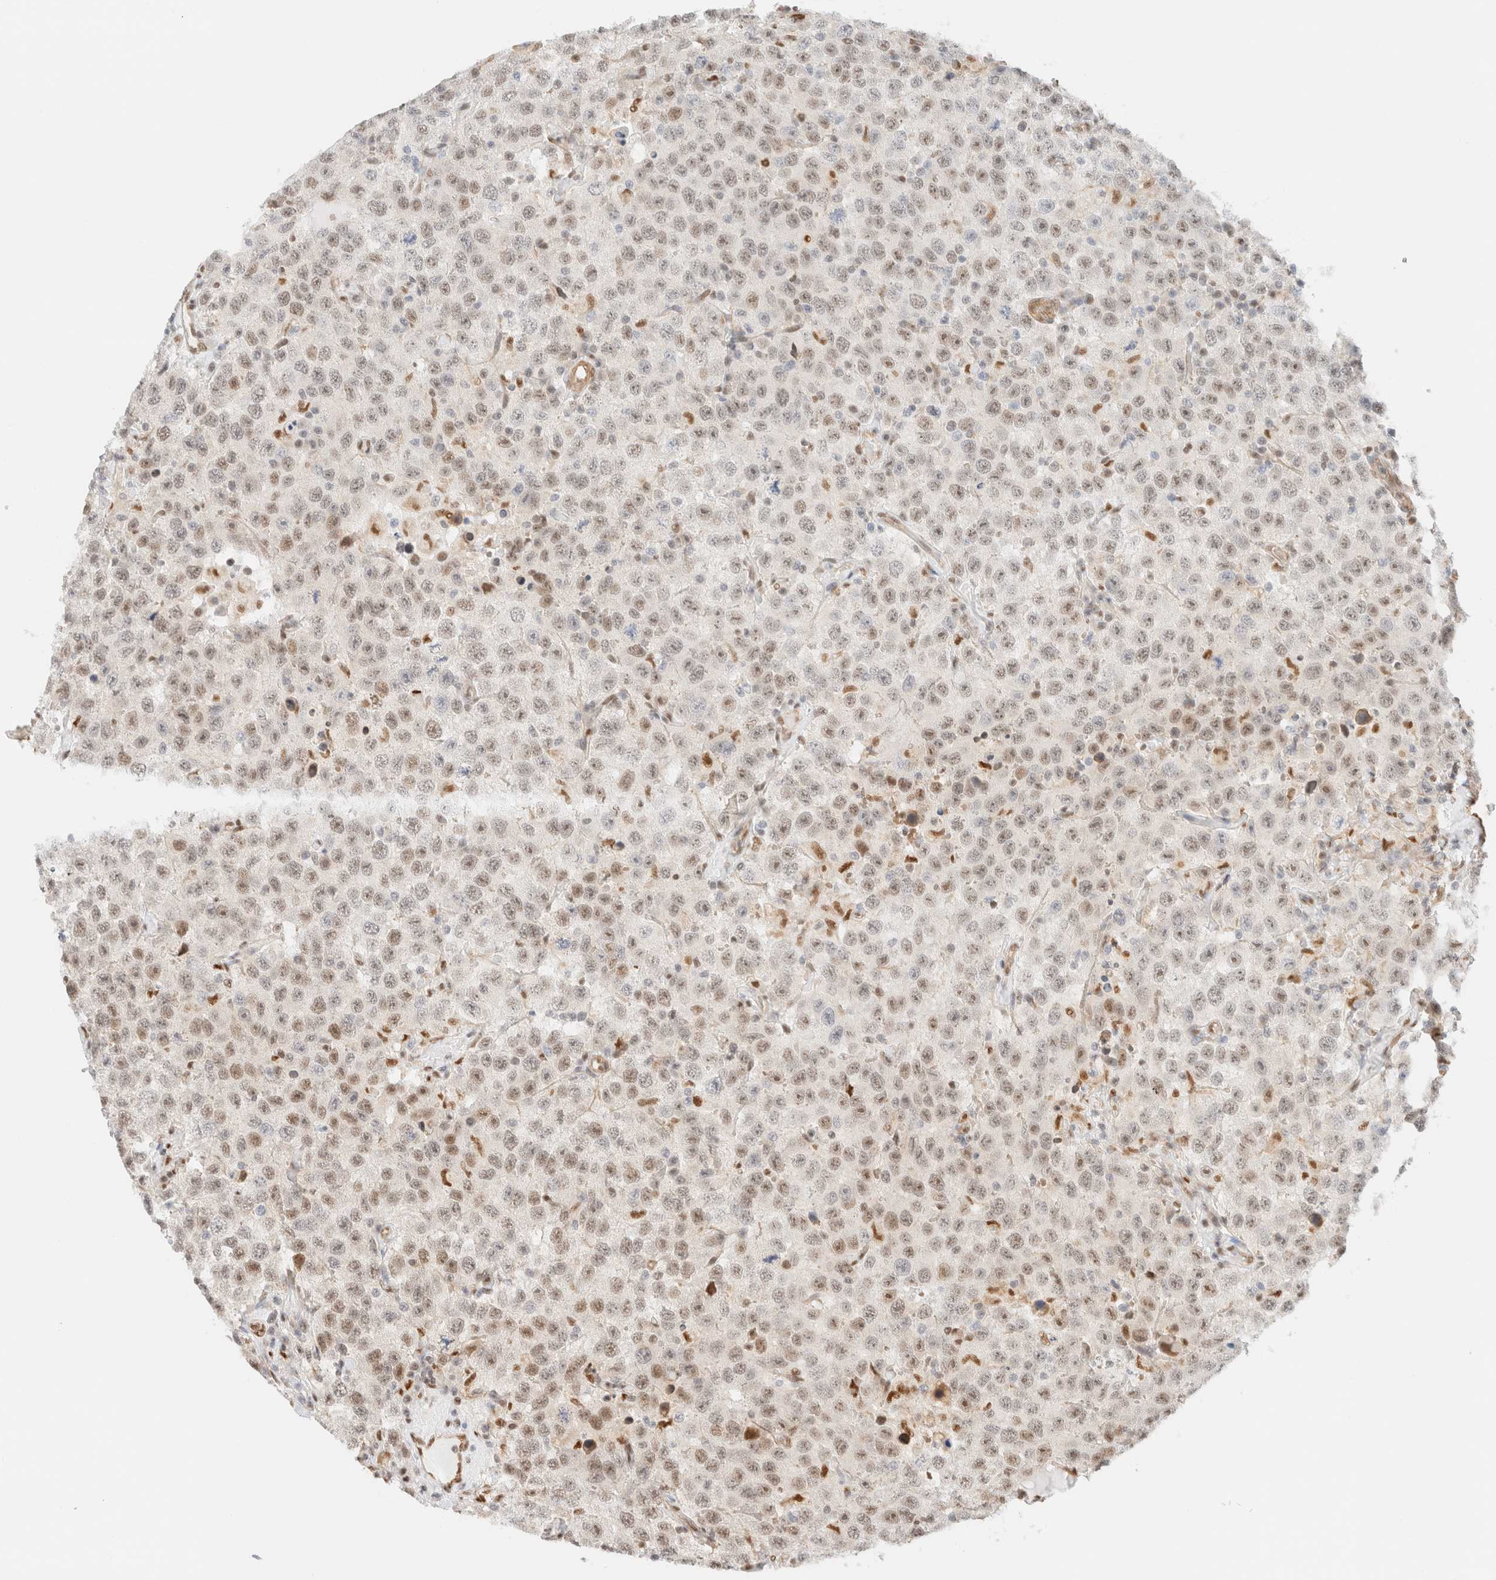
{"staining": {"intensity": "weak", "quantity": ">75%", "location": "nuclear"}, "tissue": "testis cancer", "cell_type": "Tumor cells", "image_type": "cancer", "snomed": [{"axis": "morphology", "description": "Seminoma, NOS"}, {"axis": "topography", "description": "Testis"}], "caption": "This is a photomicrograph of IHC staining of seminoma (testis), which shows weak expression in the nuclear of tumor cells.", "gene": "ARID5A", "patient": {"sex": "male", "age": 41}}